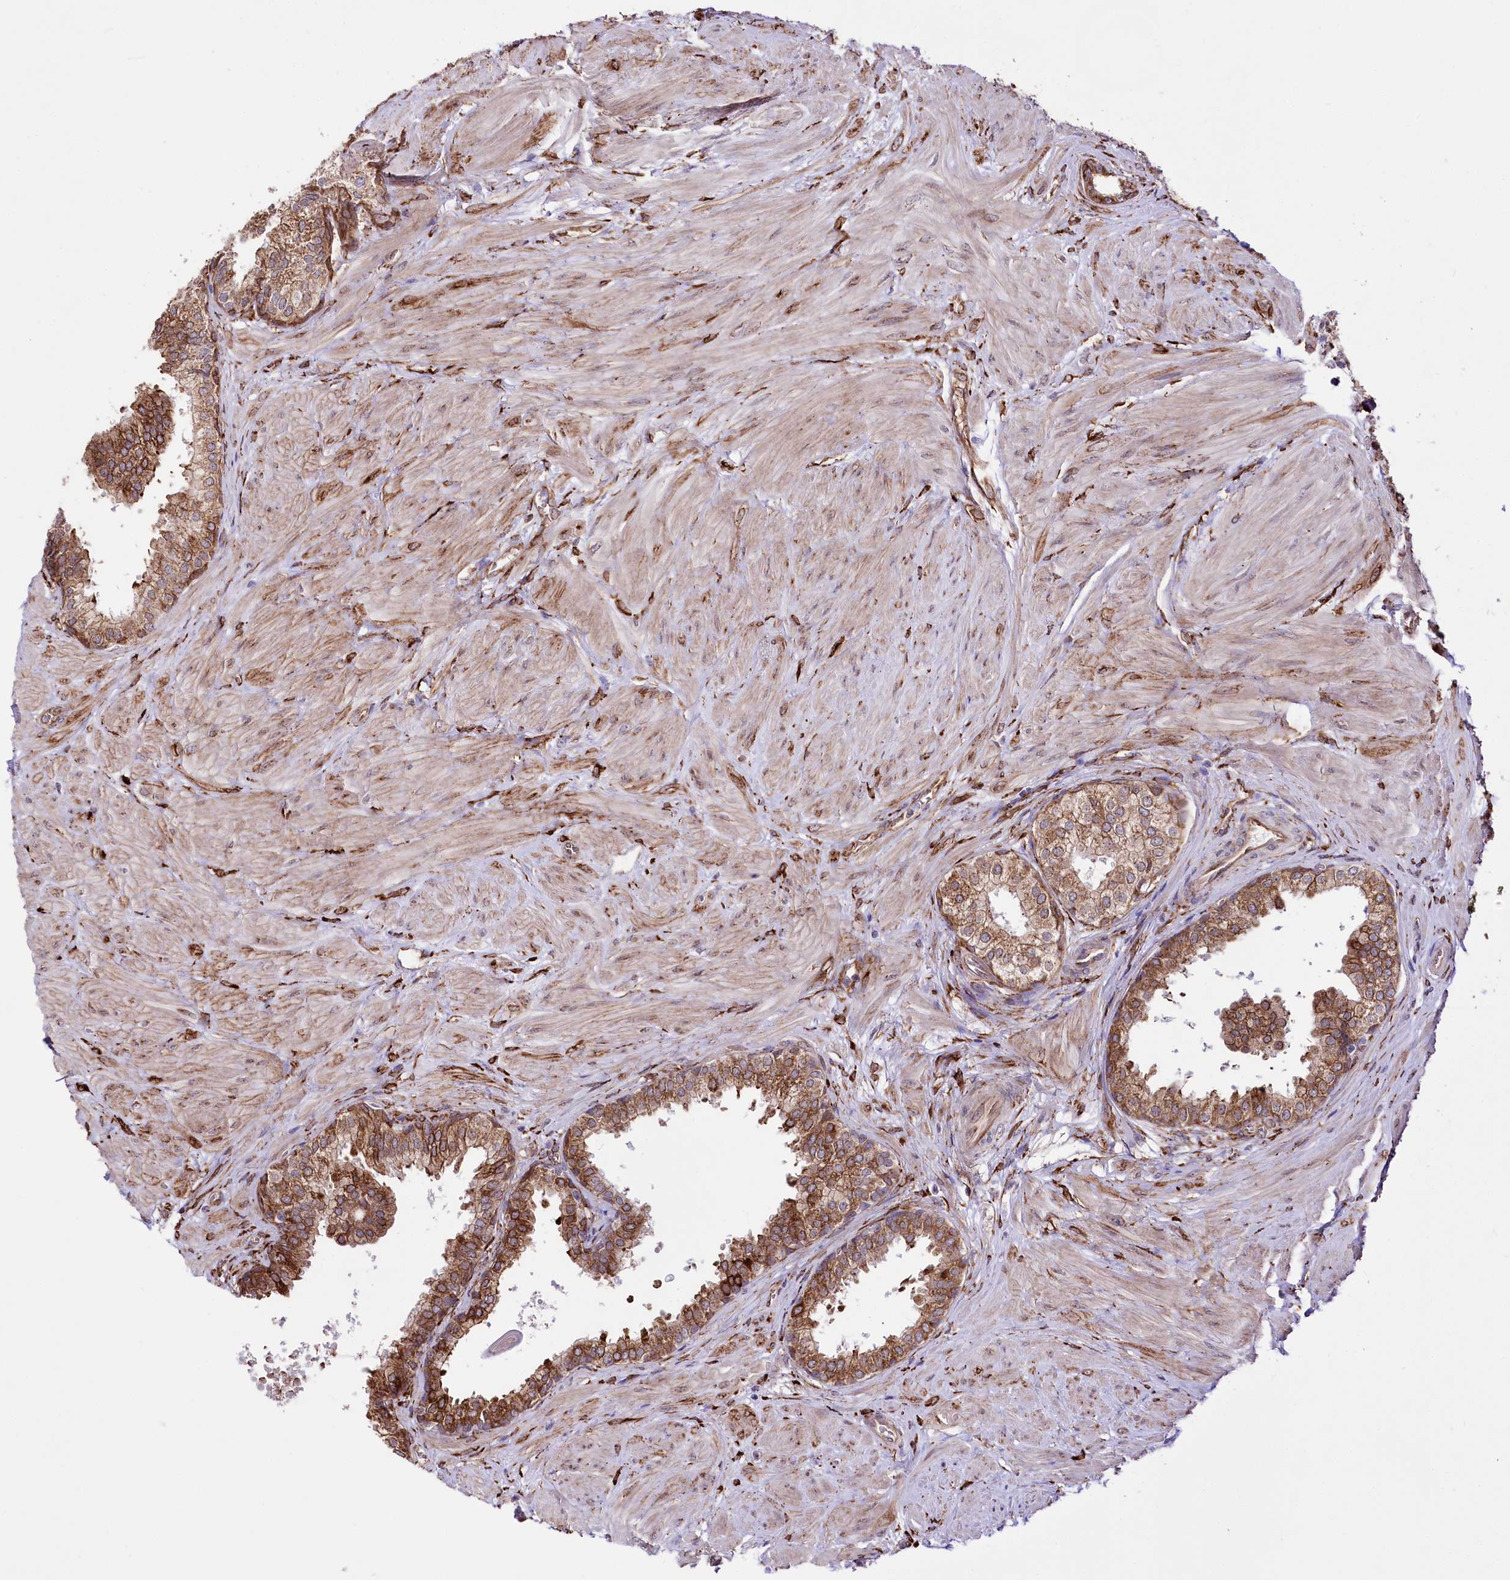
{"staining": {"intensity": "moderate", "quantity": ">75%", "location": "cytoplasmic/membranous"}, "tissue": "prostate", "cell_type": "Glandular cells", "image_type": "normal", "snomed": [{"axis": "morphology", "description": "Normal tissue, NOS"}, {"axis": "topography", "description": "Prostate"}], "caption": "Protein staining by immunohistochemistry displays moderate cytoplasmic/membranous positivity in approximately >75% of glandular cells in normal prostate. Using DAB (brown) and hematoxylin (blue) stains, captured at high magnification using brightfield microscopy.", "gene": "WWC1", "patient": {"sex": "male", "age": 48}}